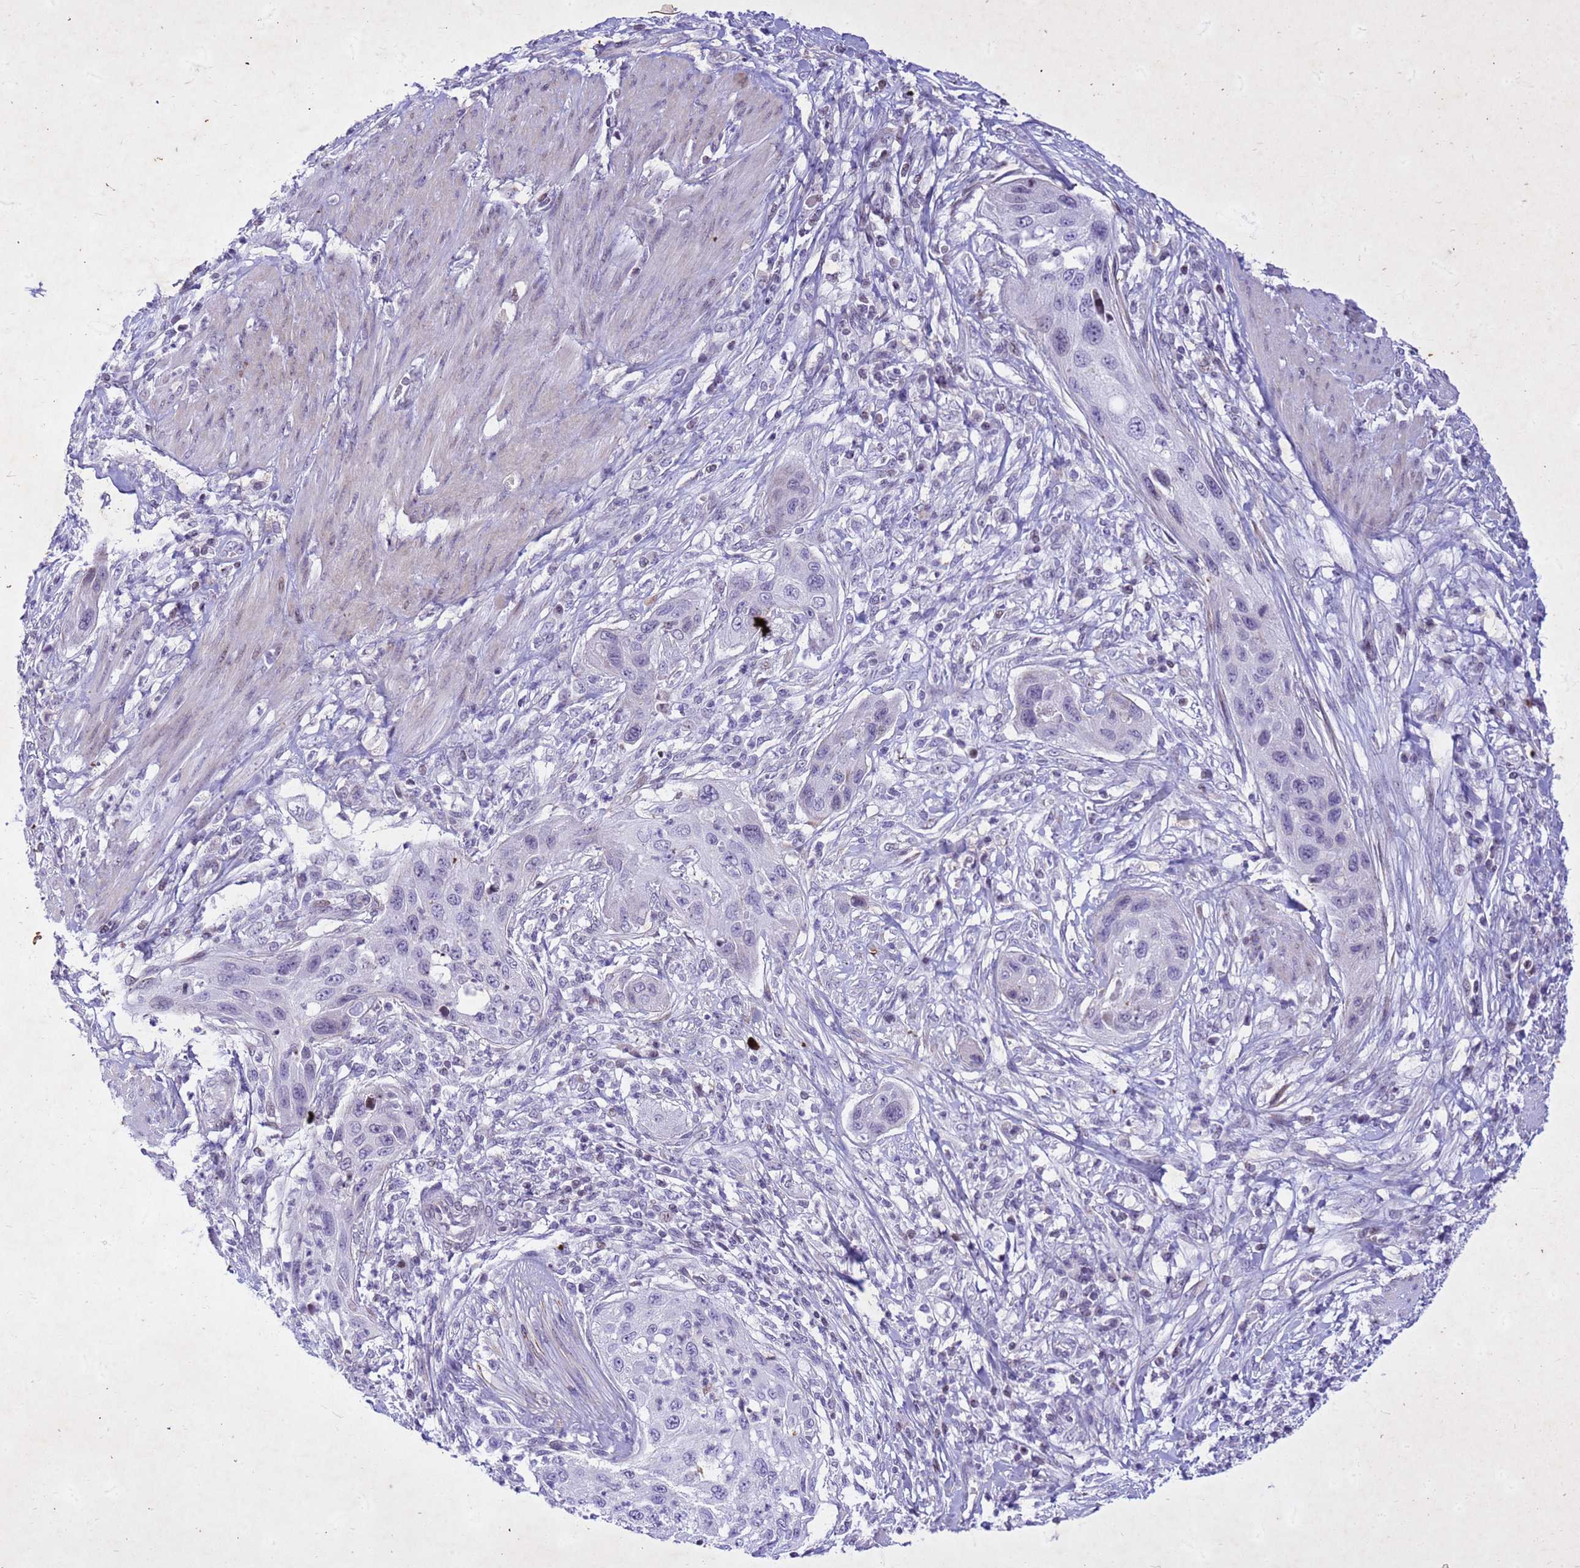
{"staining": {"intensity": "moderate", "quantity": "<25%", "location": "nuclear"}, "tissue": "cervical cancer", "cell_type": "Tumor cells", "image_type": "cancer", "snomed": [{"axis": "morphology", "description": "Squamous cell carcinoma, NOS"}, {"axis": "topography", "description": "Cervix"}], "caption": "Immunohistochemical staining of human squamous cell carcinoma (cervical) exhibits low levels of moderate nuclear expression in approximately <25% of tumor cells.", "gene": "COPS9", "patient": {"sex": "female", "age": 42}}